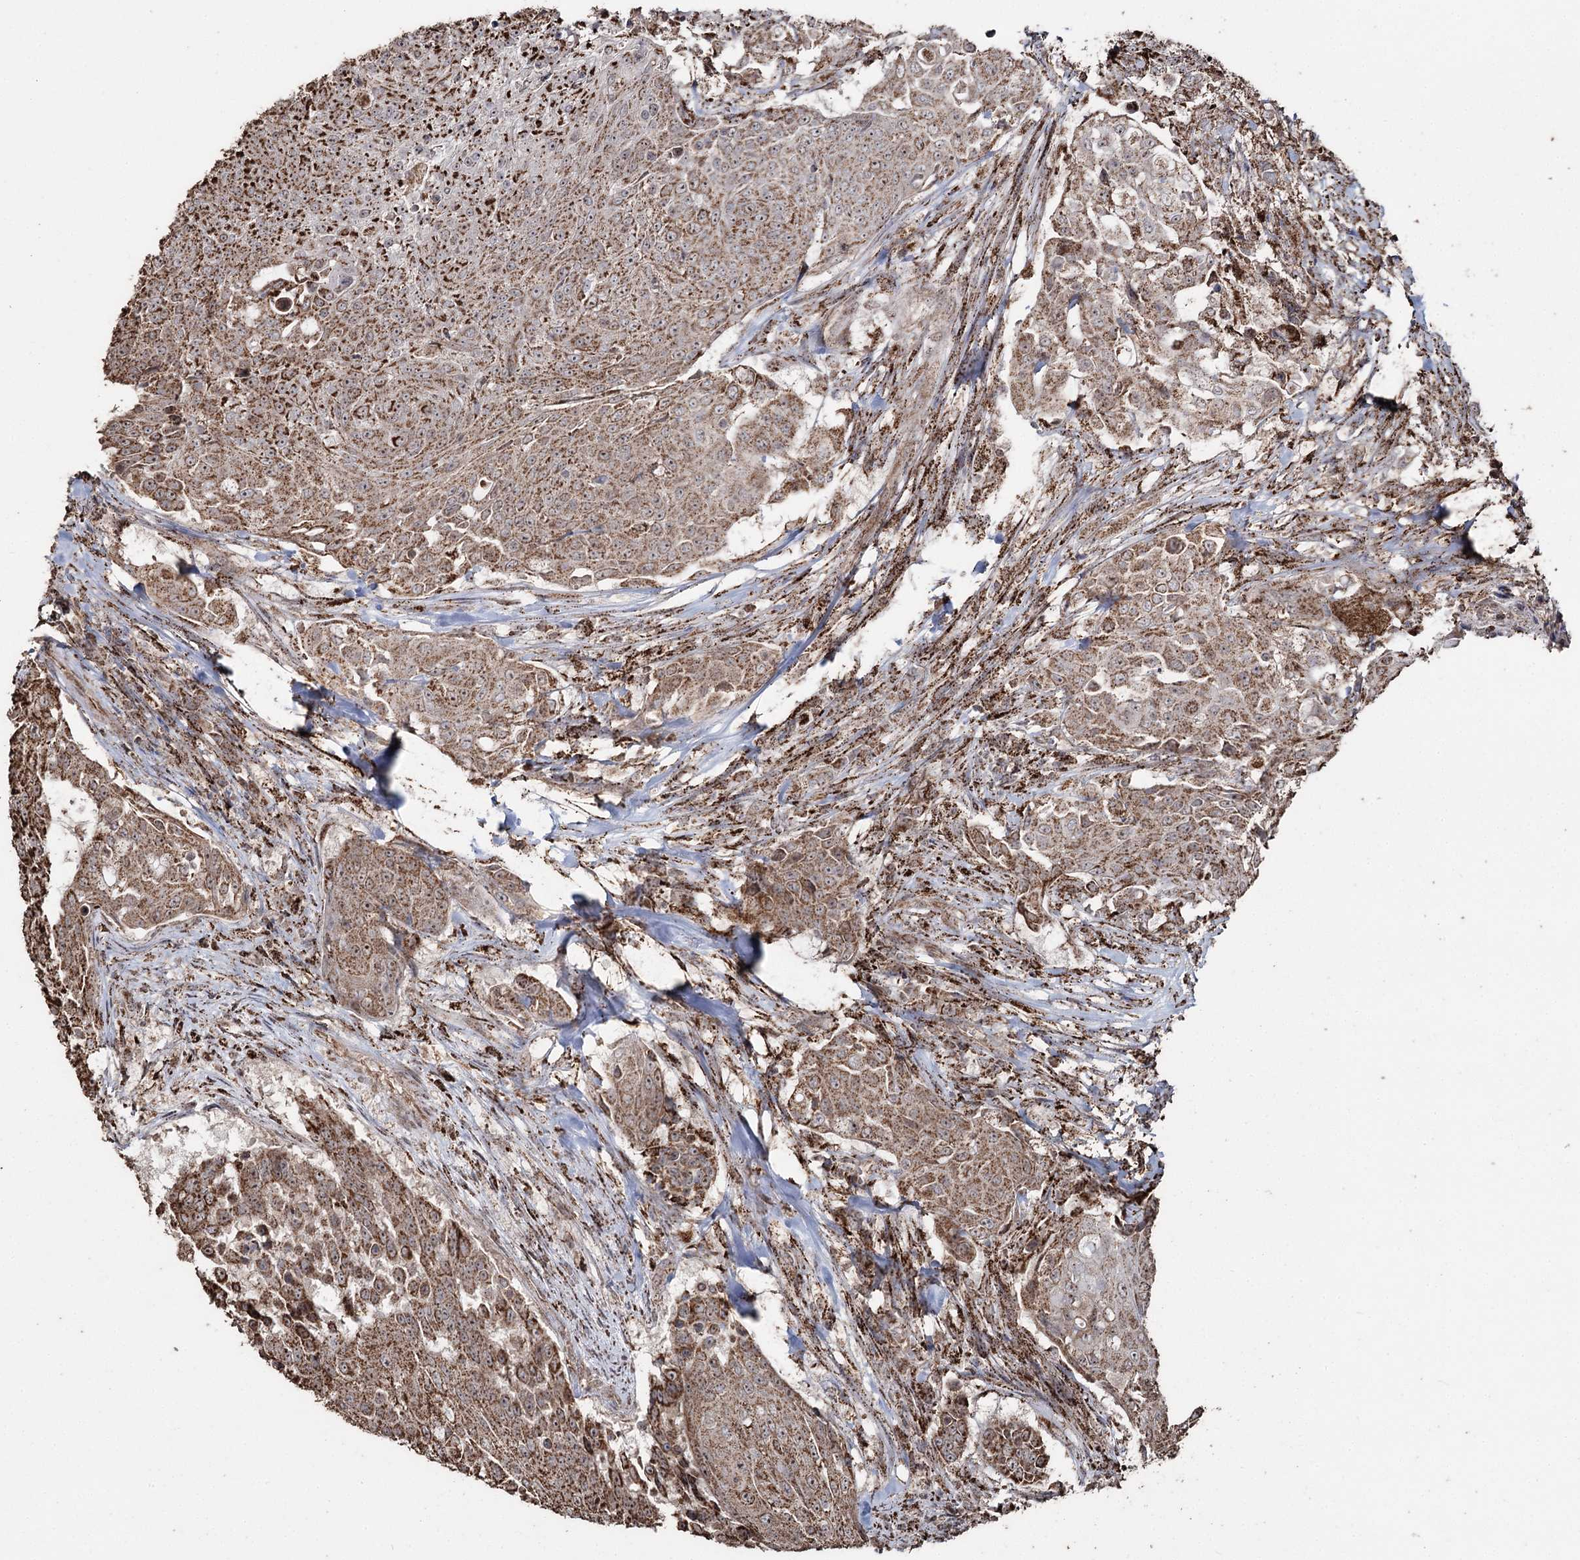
{"staining": {"intensity": "moderate", "quantity": ">75%", "location": "cytoplasmic/membranous,nuclear"}, "tissue": "urothelial cancer", "cell_type": "Tumor cells", "image_type": "cancer", "snomed": [{"axis": "morphology", "description": "Urothelial carcinoma, High grade"}, {"axis": "topography", "description": "Urinary bladder"}], "caption": "Immunohistochemical staining of urothelial carcinoma (high-grade) reveals medium levels of moderate cytoplasmic/membranous and nuclear protein staining in approximately >75% of tumor cells.", "gene": "SLF2", "patient": {"sex": "female", "age": 63}}